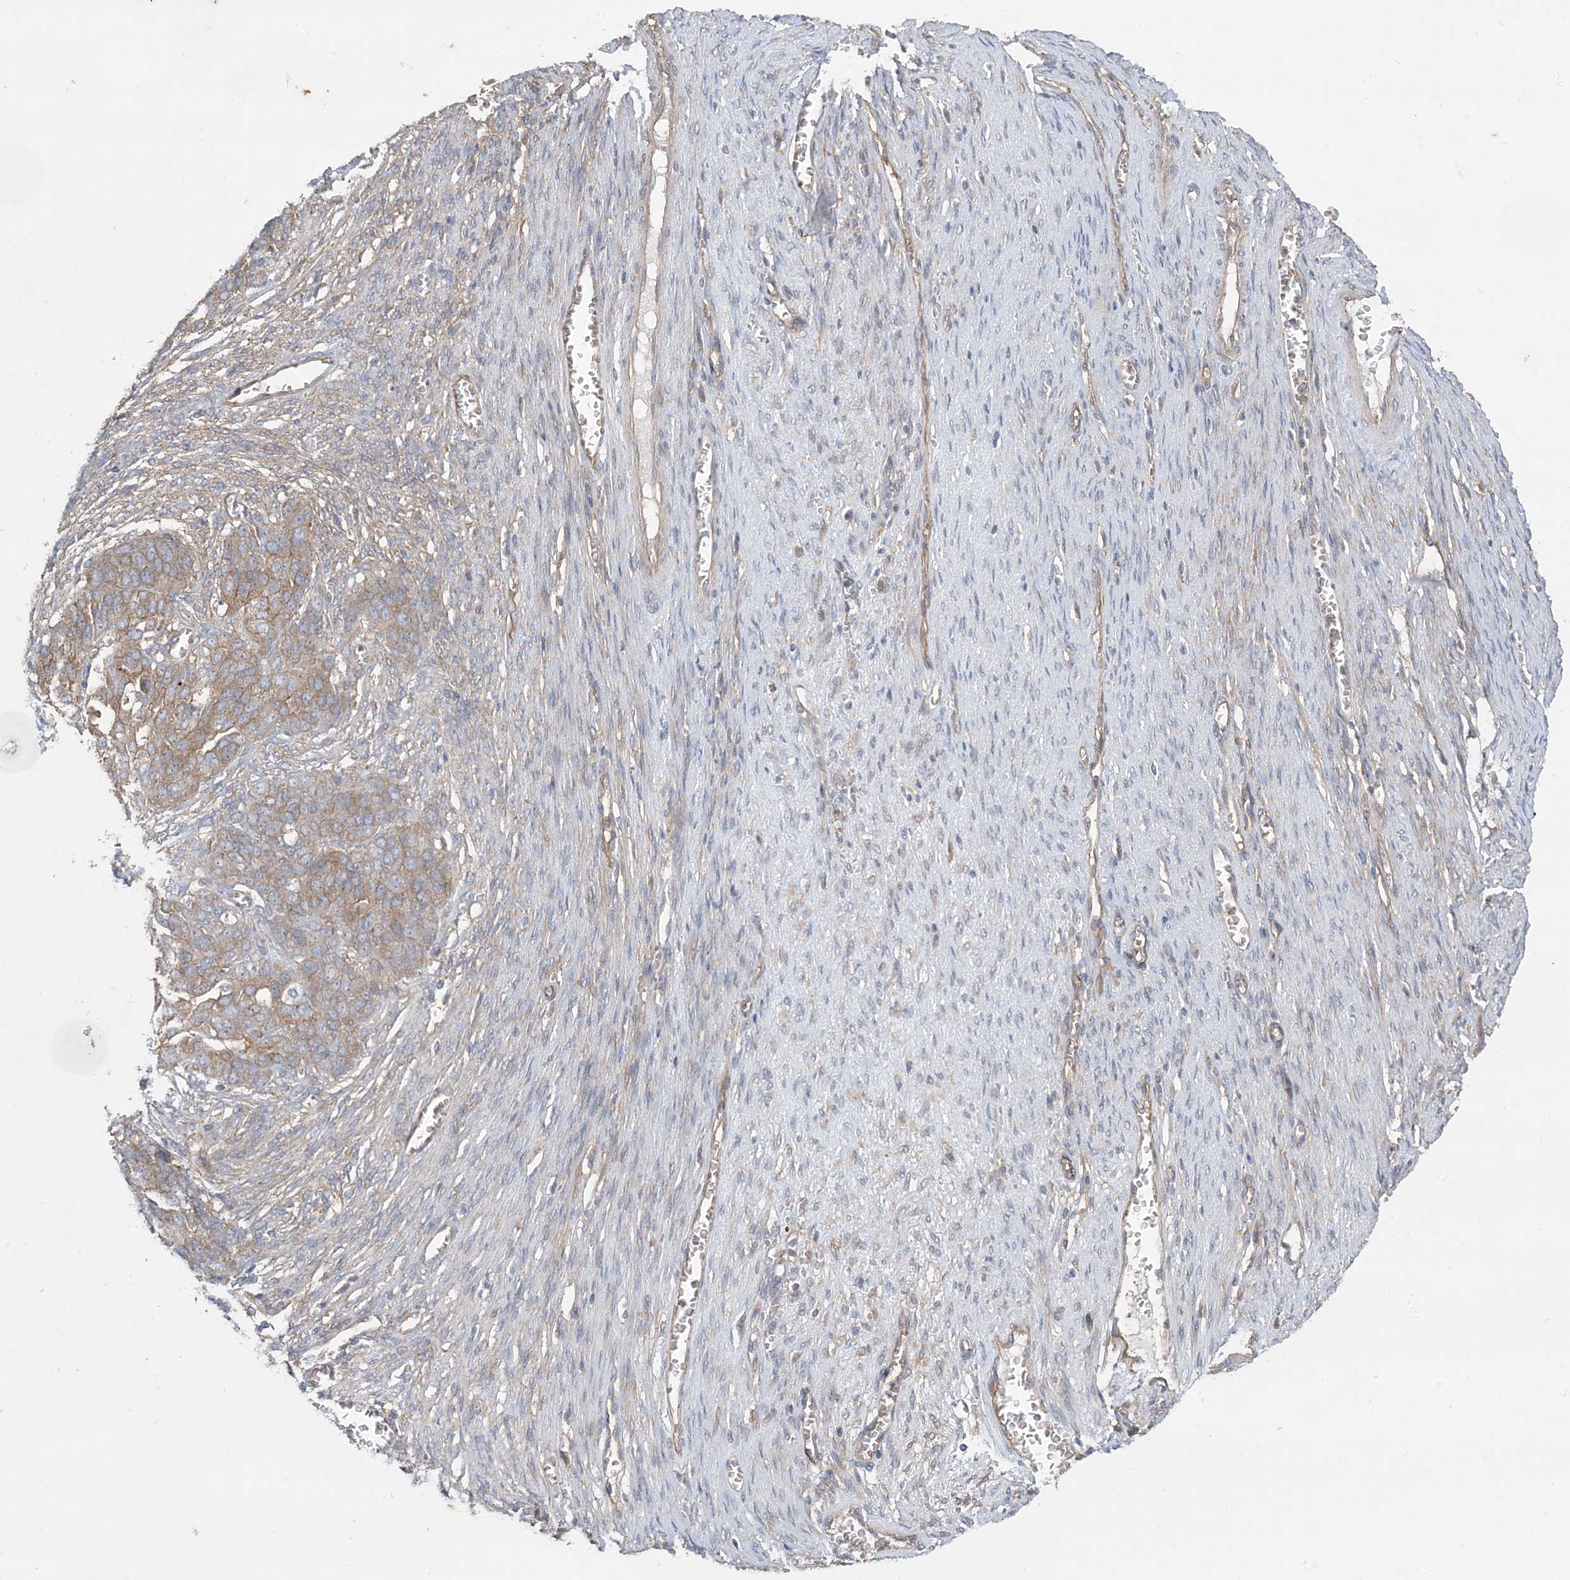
{"staining": {"intensity": "weak", "quantity": "25%-75%", "location": "cytoplasmic/membranous"}, "tissue": "ovarian cancer", "cell_type": "Tumor cells", "image_type": "cancer", "snomed": [{"axis": "morphology", "description": "Cystadenocarcinoma, serous, NOS"}, {"axis": "topography", "description": "Ovary"}], "caption": "Immunohistochemical staining of ovarian cancer (serous cystadenocarcinoma) displays low levels of weak cytoplasmic/membranous protein positivity in about 25%-75% of tumor cells.", "gene": "CCNY", "patient": {"sex": "female", "age": 44}}